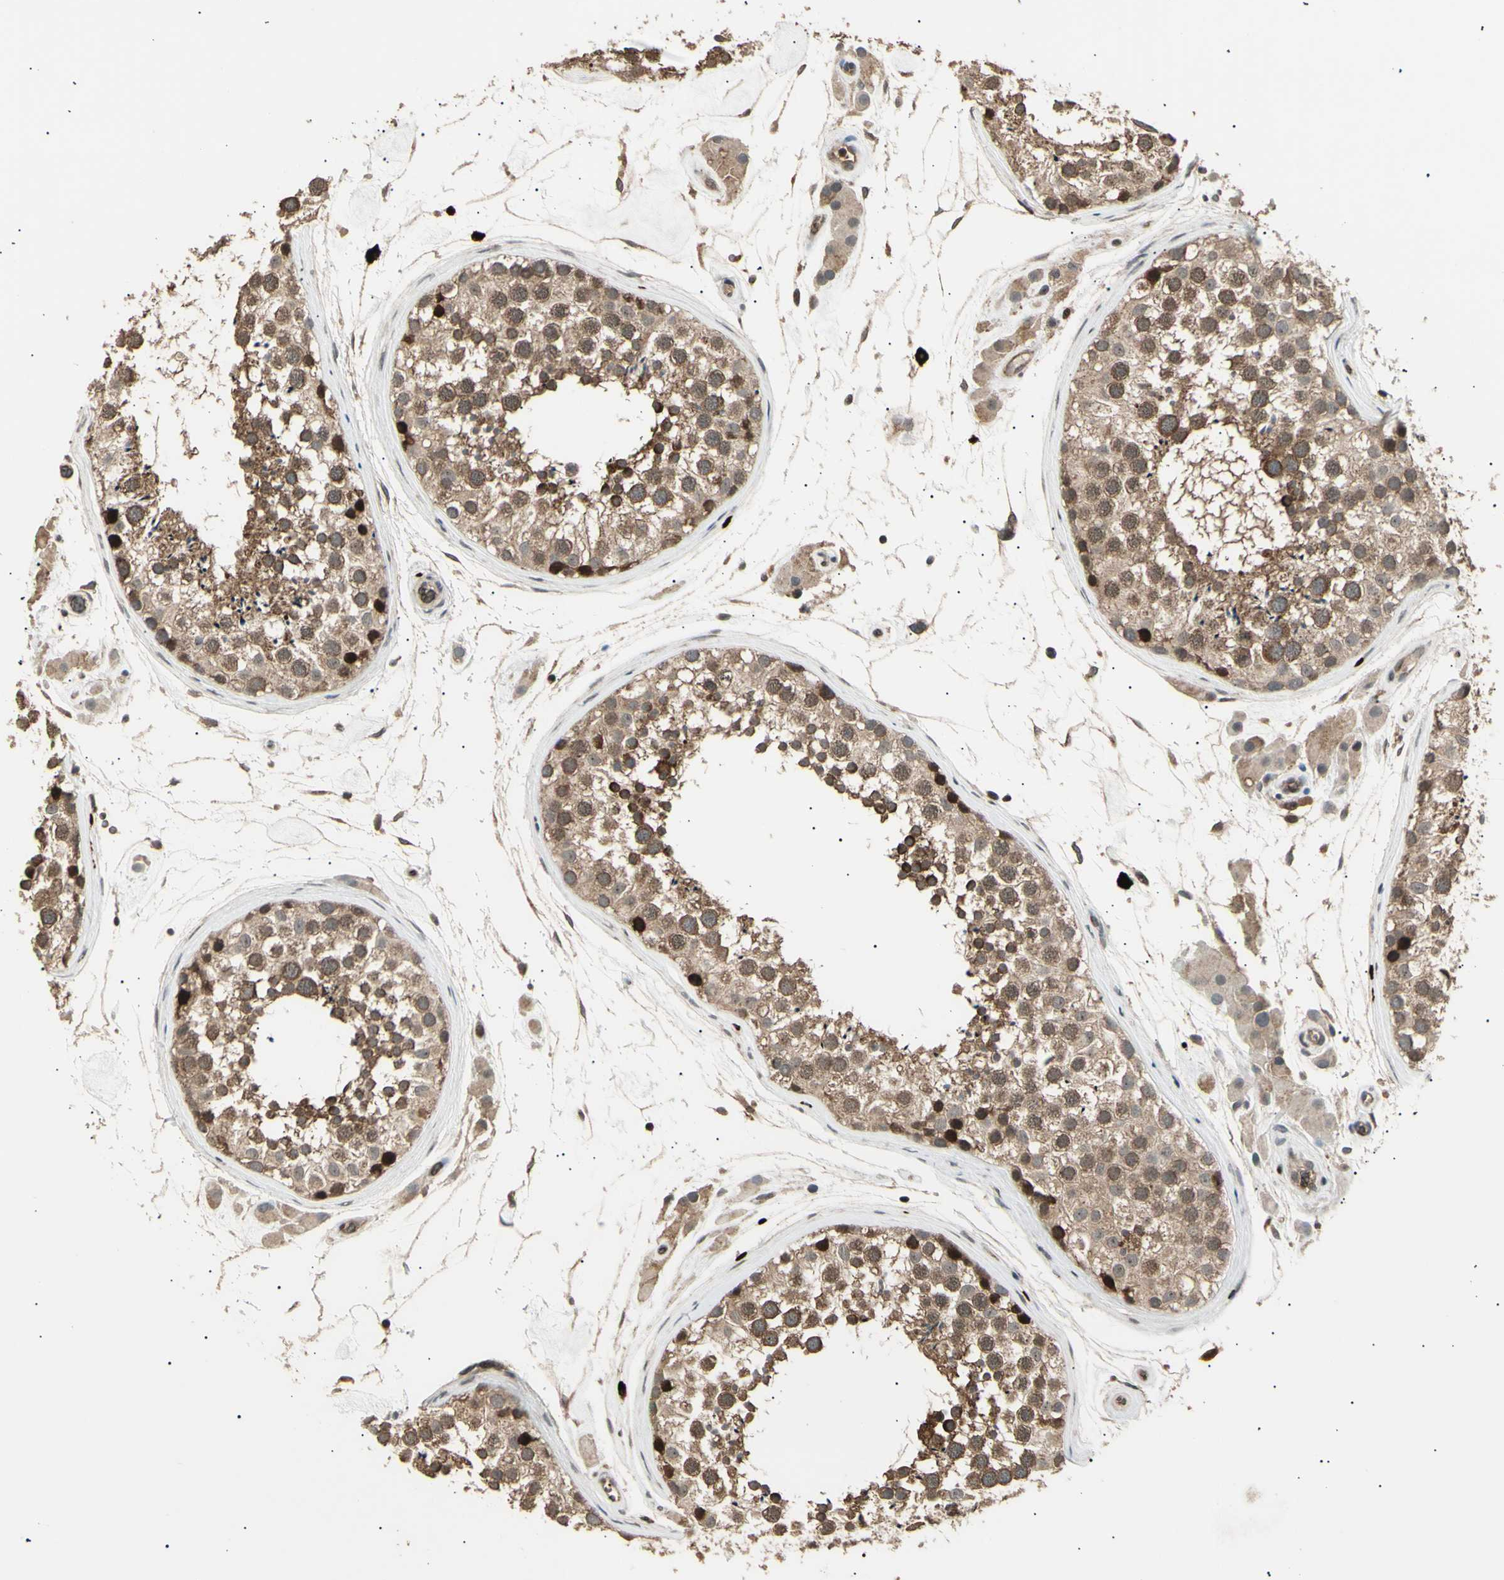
{"staining": {"intensity": "moderate", "quantity": ">75%", "location": "cytoplasmic/membranous"}, "tissue": "testis", "cell_type": "Cells in seminiferous ducts", "image_type": "normal", "snomed": [{"axis": "morphology", "description": "Normal tissue, NOS"}, {"axis": "topography", "description": "Testis"}], "caption": "Brown immunohistochemical staining in benign testis exhibits moderate cytoplasmic/membranous positivity in about >75% of cells in seminiferous ducts. Using DAB (3,3'-diaminobenzidine) (brown) and hematoxylin (blue) stains, captured at high magnification using brightfield microscopy.", "gene": "NUAK2", "patient": {"sex": "male", "age": 46}}